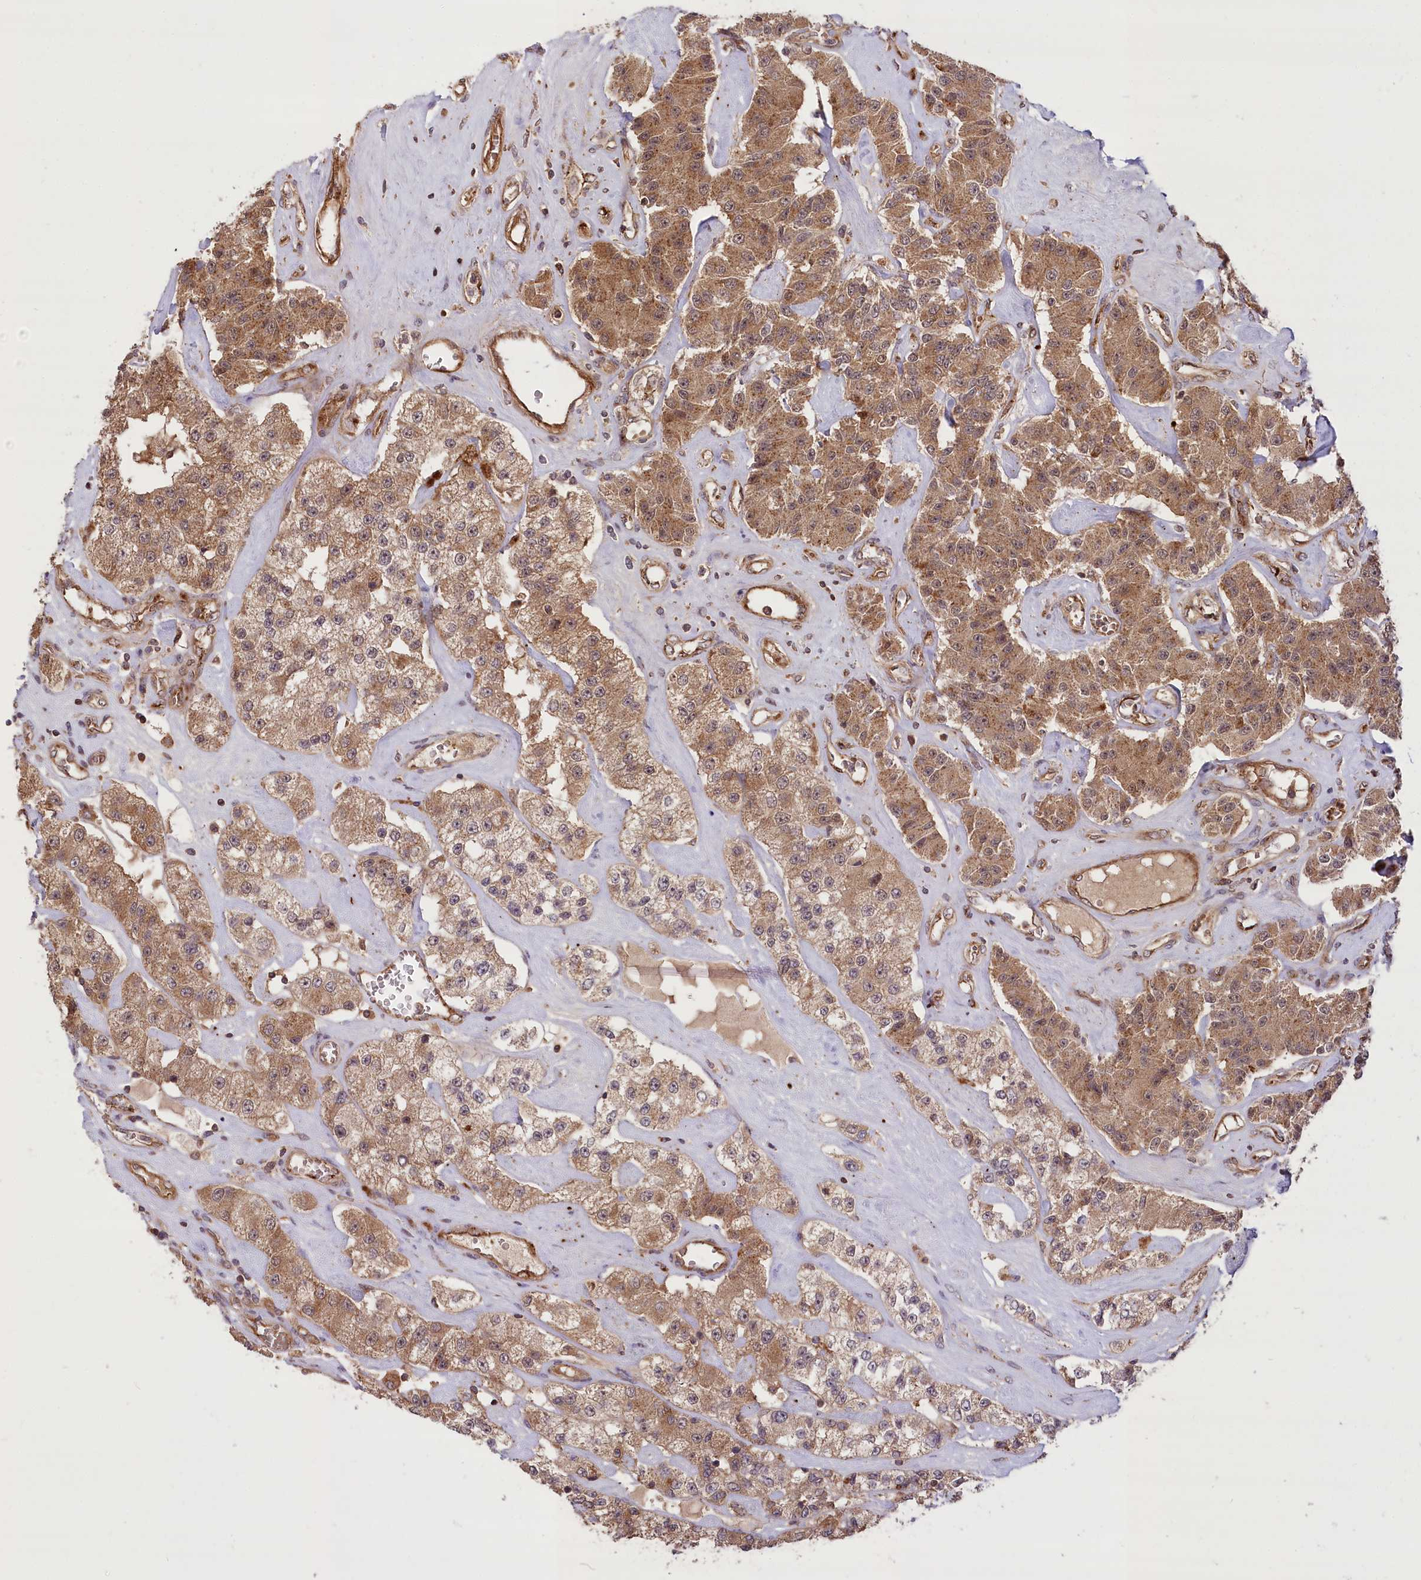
{"staining": {"intensity": "moderate", "quantity": ">75%", "location": "cytoplasmic/membranous"}, "tissue": "carcinoid", "cell_type": "Tumor cells", "image_type": "cancer", "snomed": [{"axis": "morphology", "description": "Carcinoid, malignant, NOS"}, {"axis": "topography", "description": "Pancreas"}], "caption": "The histopathology image shows a brown stain indicating the presence of a protein in the cytoplasmic/membranous of tumor cells in carcinoid.", "gene": "CARD19", "patient": {"sex": "male", "age": 41}}